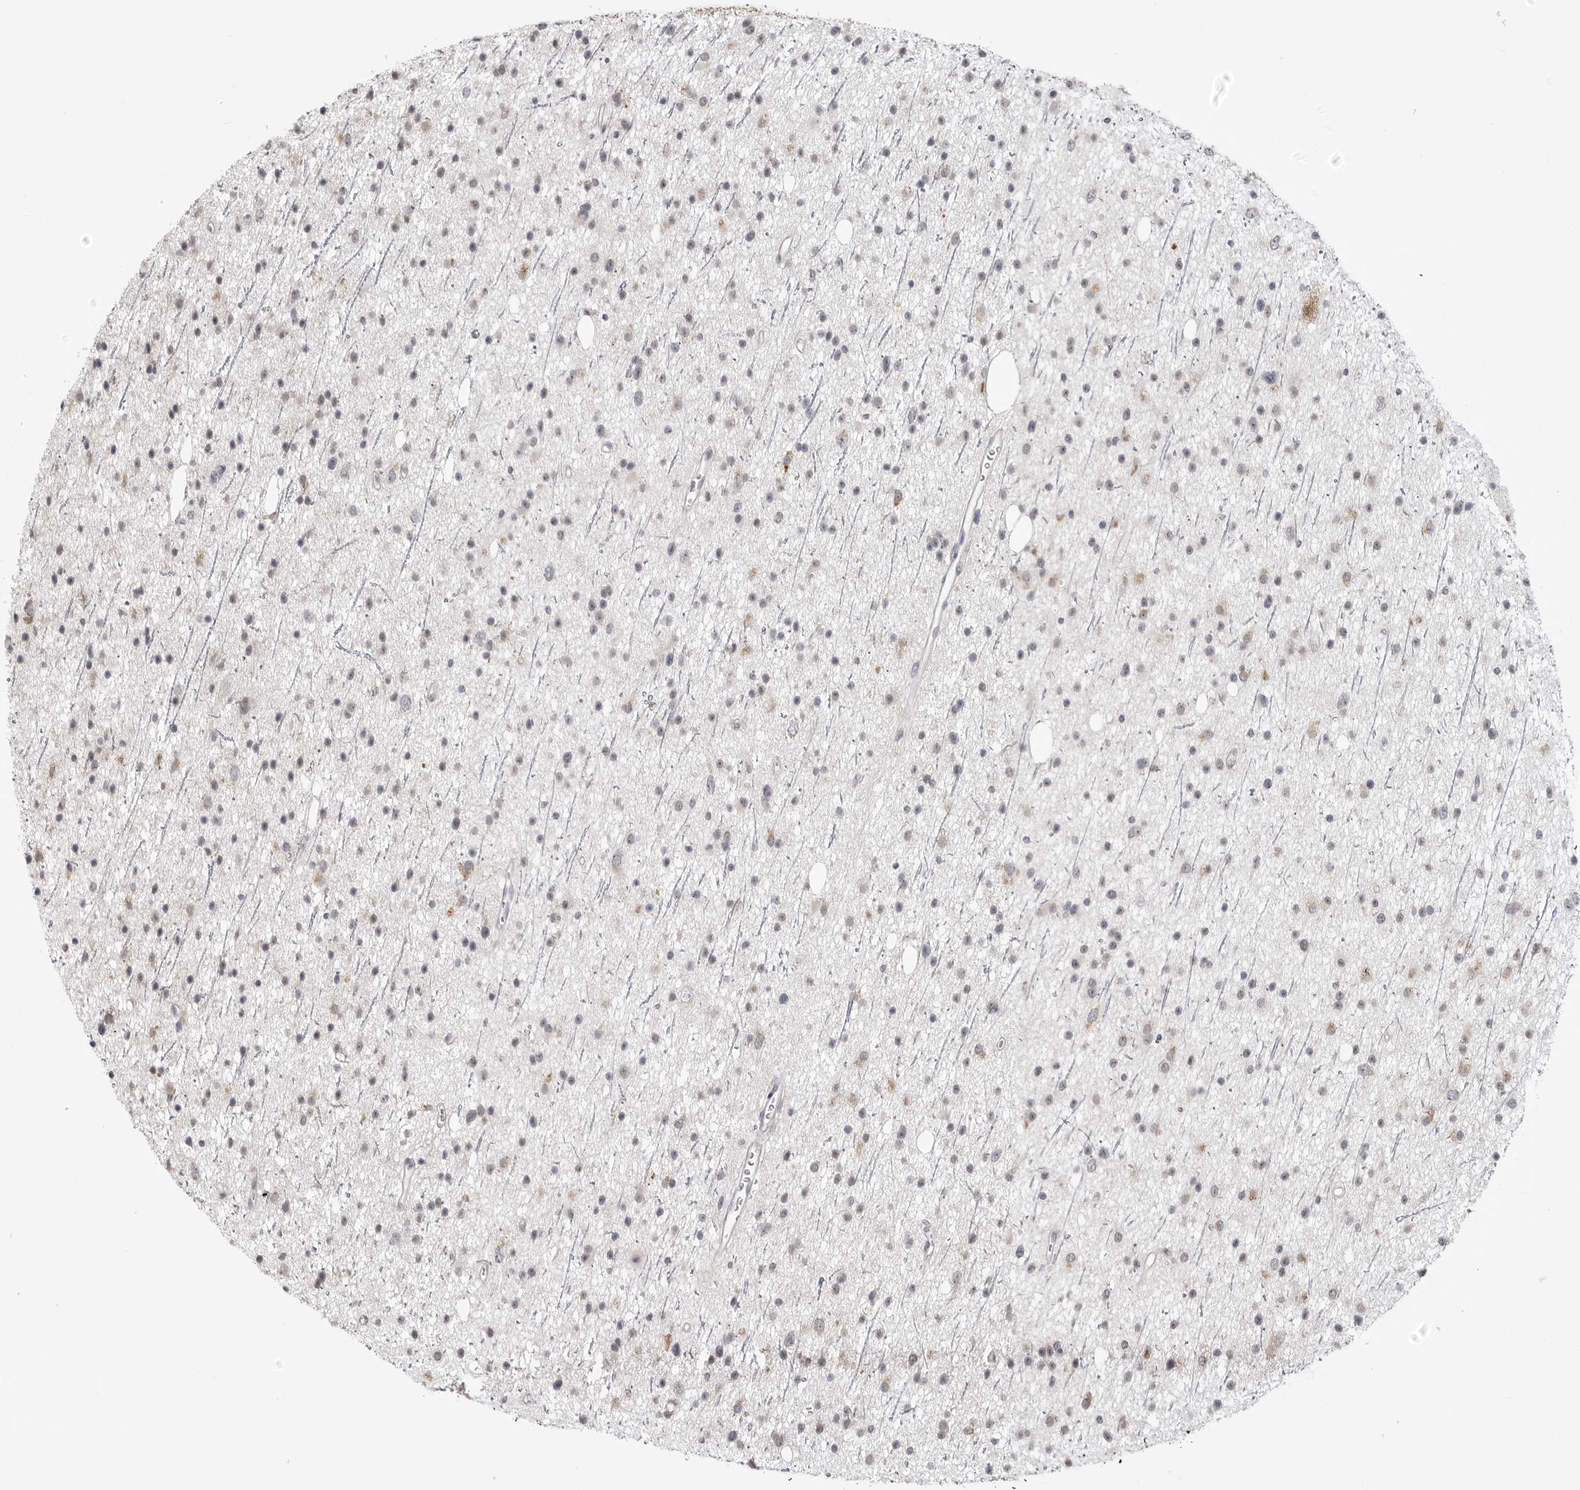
{"staining": {"intensity": "weak", "quantity": "<25%", "location": "cytoplasmic/membranous"}, "tissue": "glioma", "cell_type": "Tumor cells", "image_type": "cancer", "snomed": [{"axis": "morphology", "description": "Glioma, malignant, Low grade"}, {"axis": "topography", "description": "Cerebral cortex"}], "caption": "This micrograph is of glioma stained with IHC to label a protein in brown with the nuclei are counter-stained blue. There is no expression in tumor cells. (DAB immunohistochemistry (IHC) visualized using brightfield microscopy, high magnification).", "gene": "FH", "patient": {"sex": "female", "age": 39}}